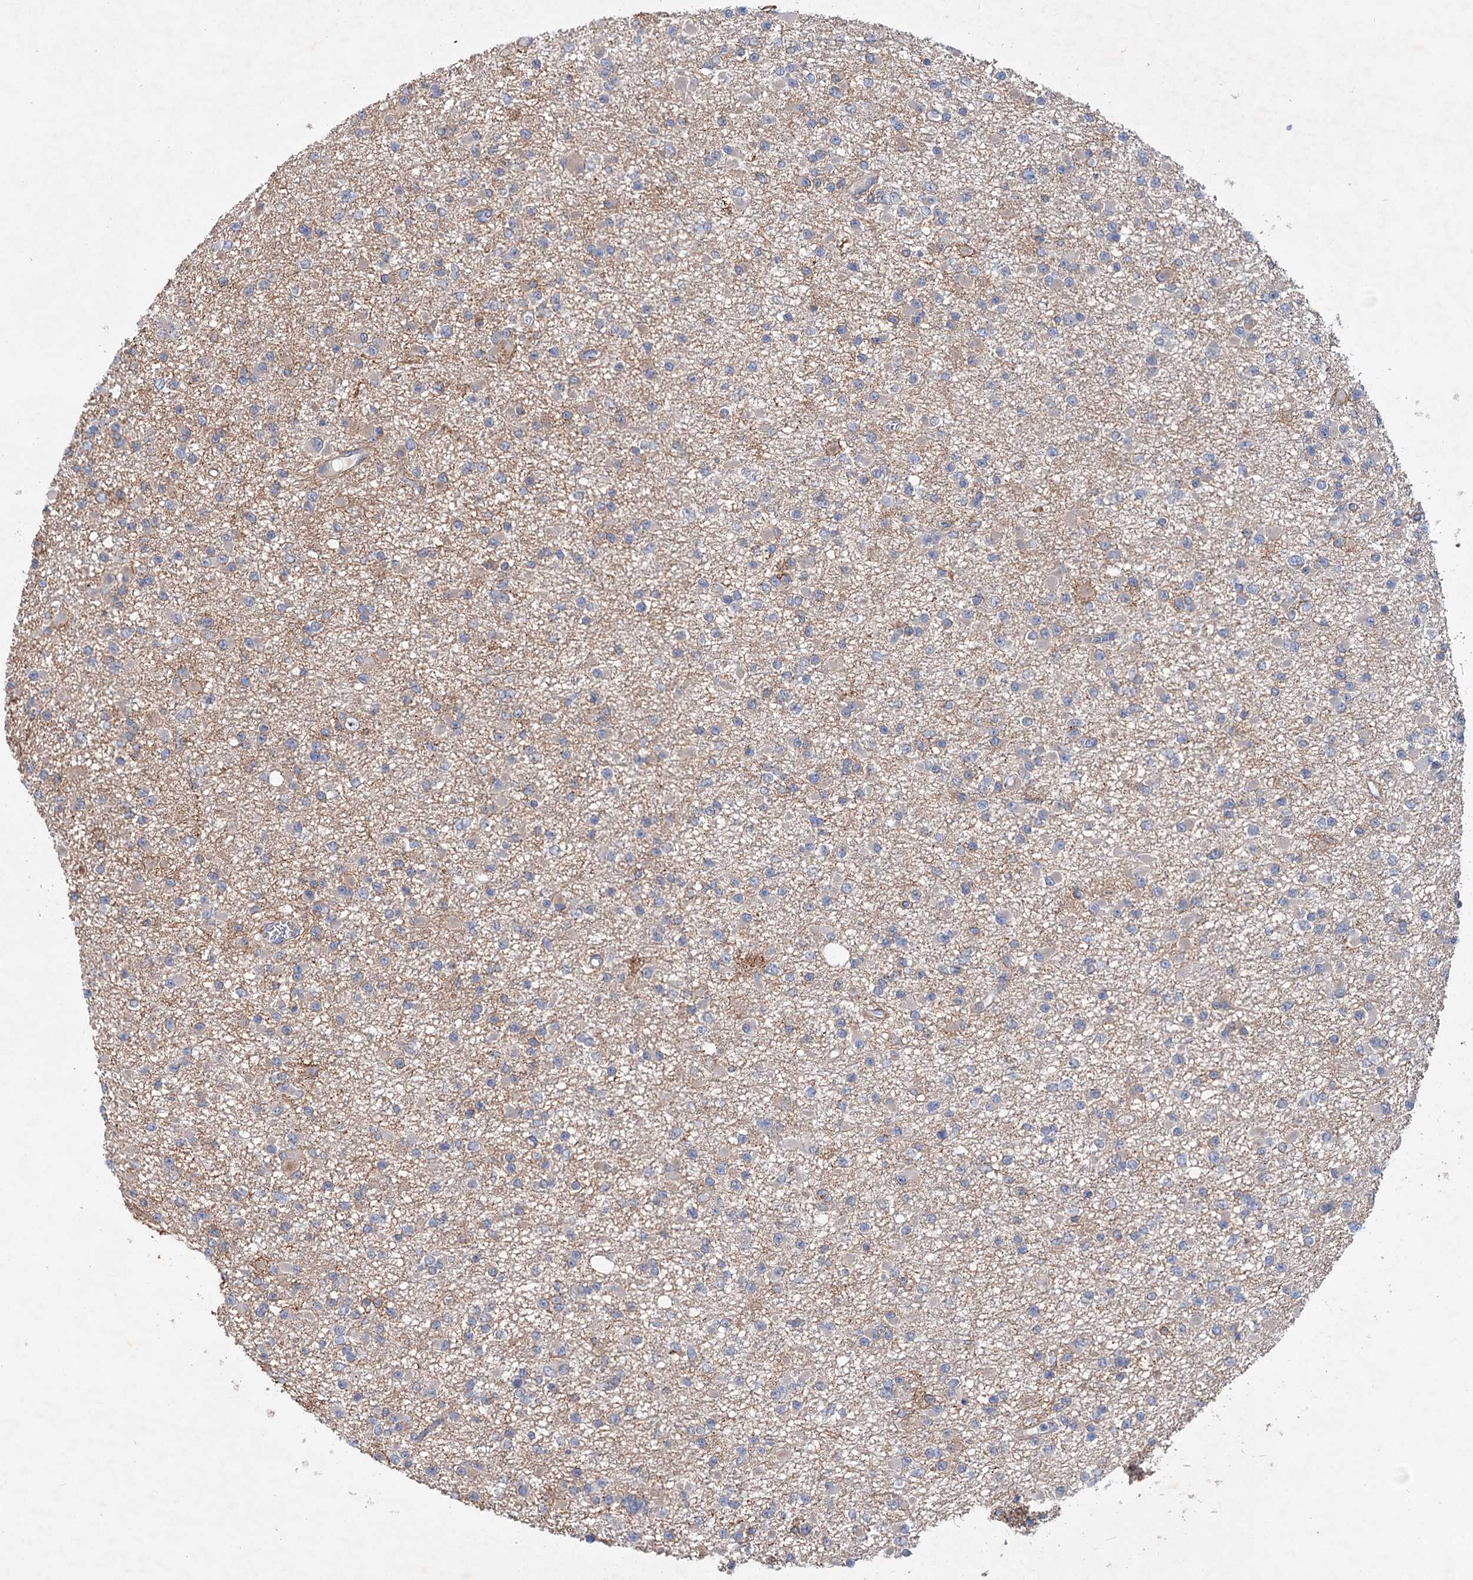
{"staining": {"intensity": "negative", "quantity": "none", "location": "none"}, "tissue": "glioma", "cell_type": "Tumor cells", "image_type": "cancer", "snomed": [{"axis": "morphology", "description": "Glioma, malignant, Low grade"}, {"axis": "topography", "description": "Brain"}], "caption": "IHC histopathology image of neoplastic tissue: malignant low-grade glioma stained with DAB displays no significant protein positivity in tumor cells.", "gene": "PTDSS2", "patient": {"sex": "female", "age": 22}}